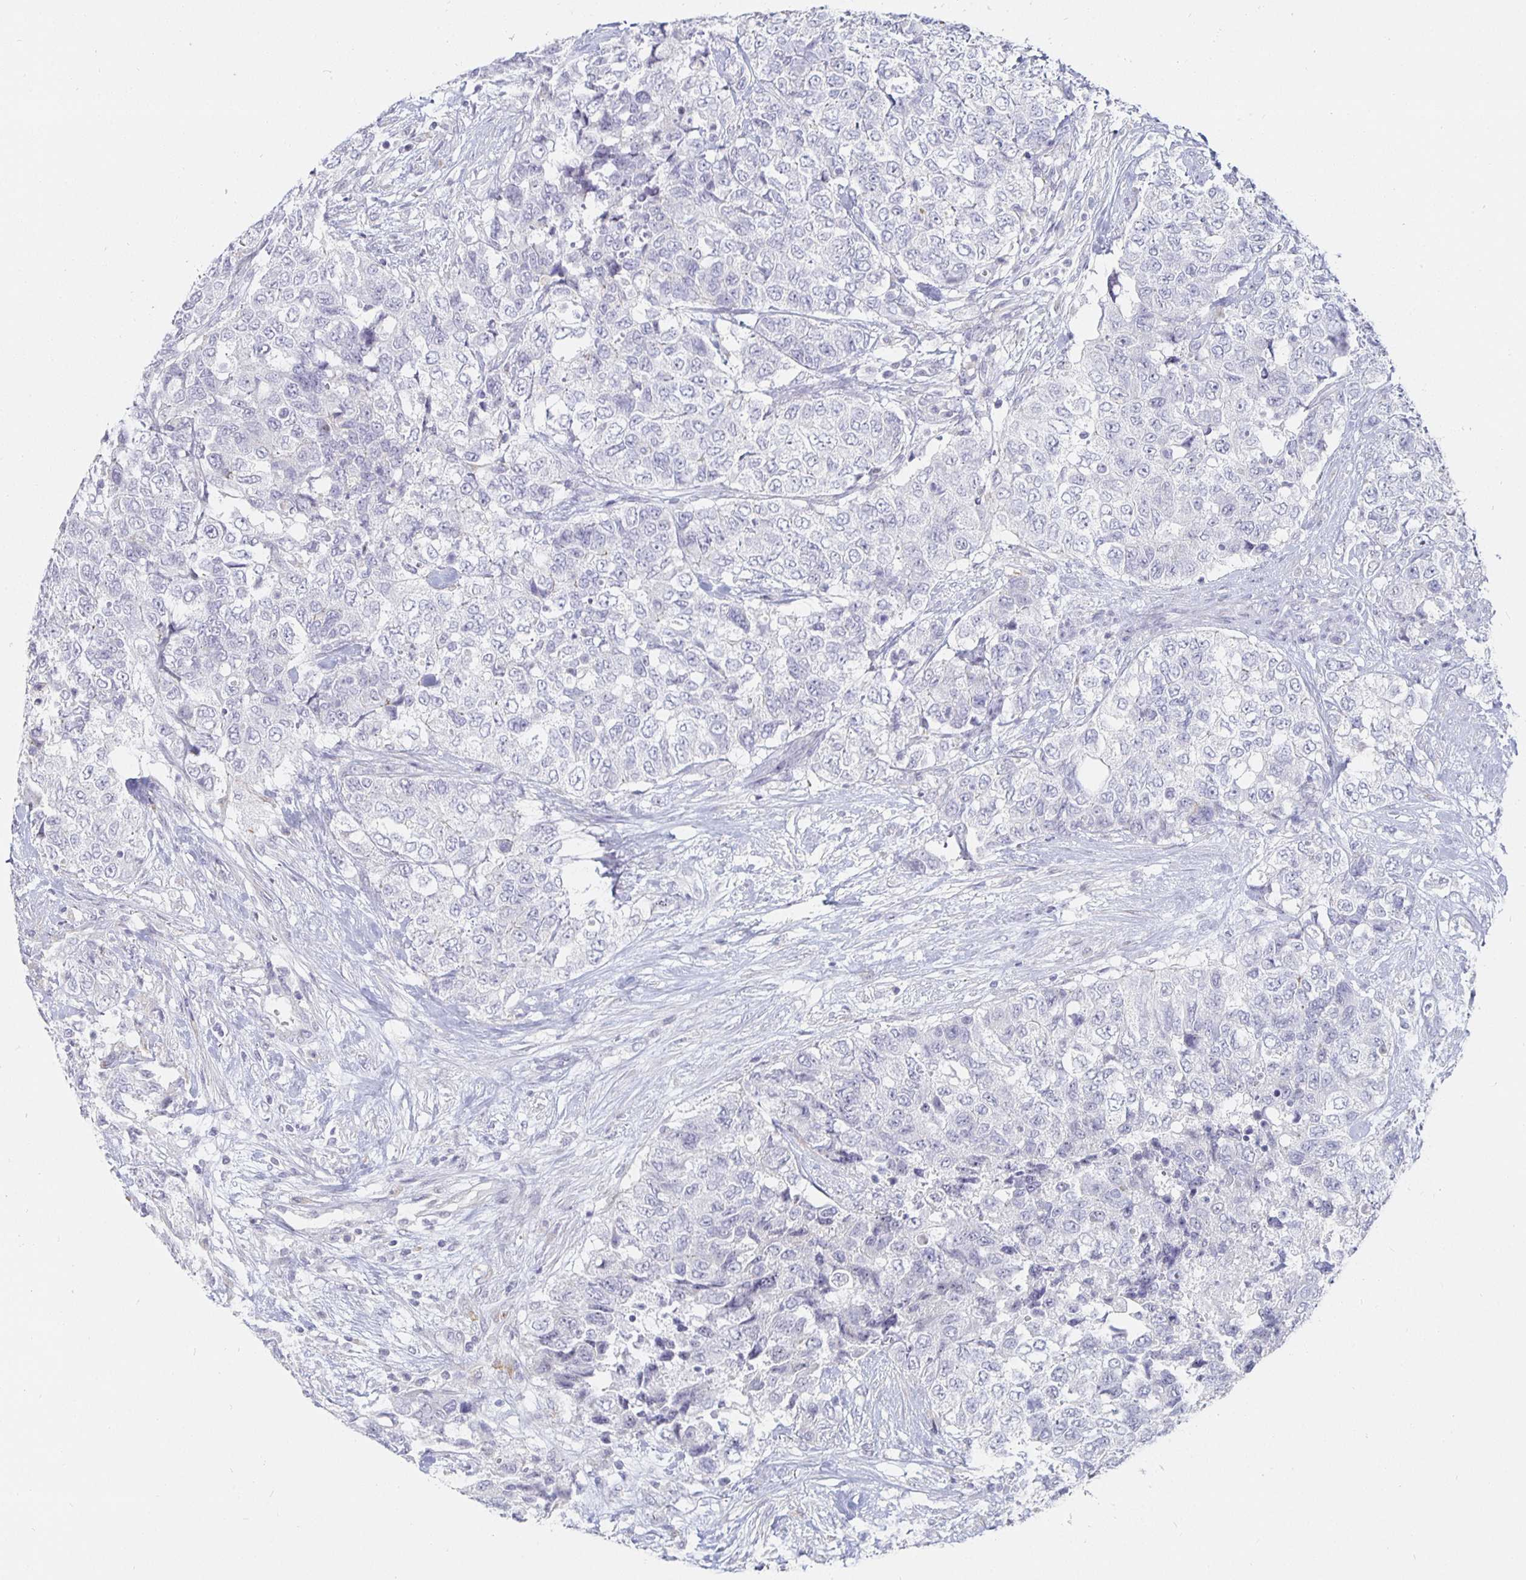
{"staining": {"intensity": "negative", "quantity": "none", "location": "none"}, "tissue": "urothelial cancer", "cell_type": "Tumor cells", "image_type": "cancer", "snomed": [{"axis": "morphology", "description": "Urothelial carcinoma, High grade"}, {"axis": "topography", "description": "Urinary bladder"}], "caption": "The immunohistochemistry (IHC) photomicrograph has no significant staining in tumor cells of high-grade urothelial carcinoma tissue.", "gene": "S100G", "patient": {"sex": "female", "age": 78}}